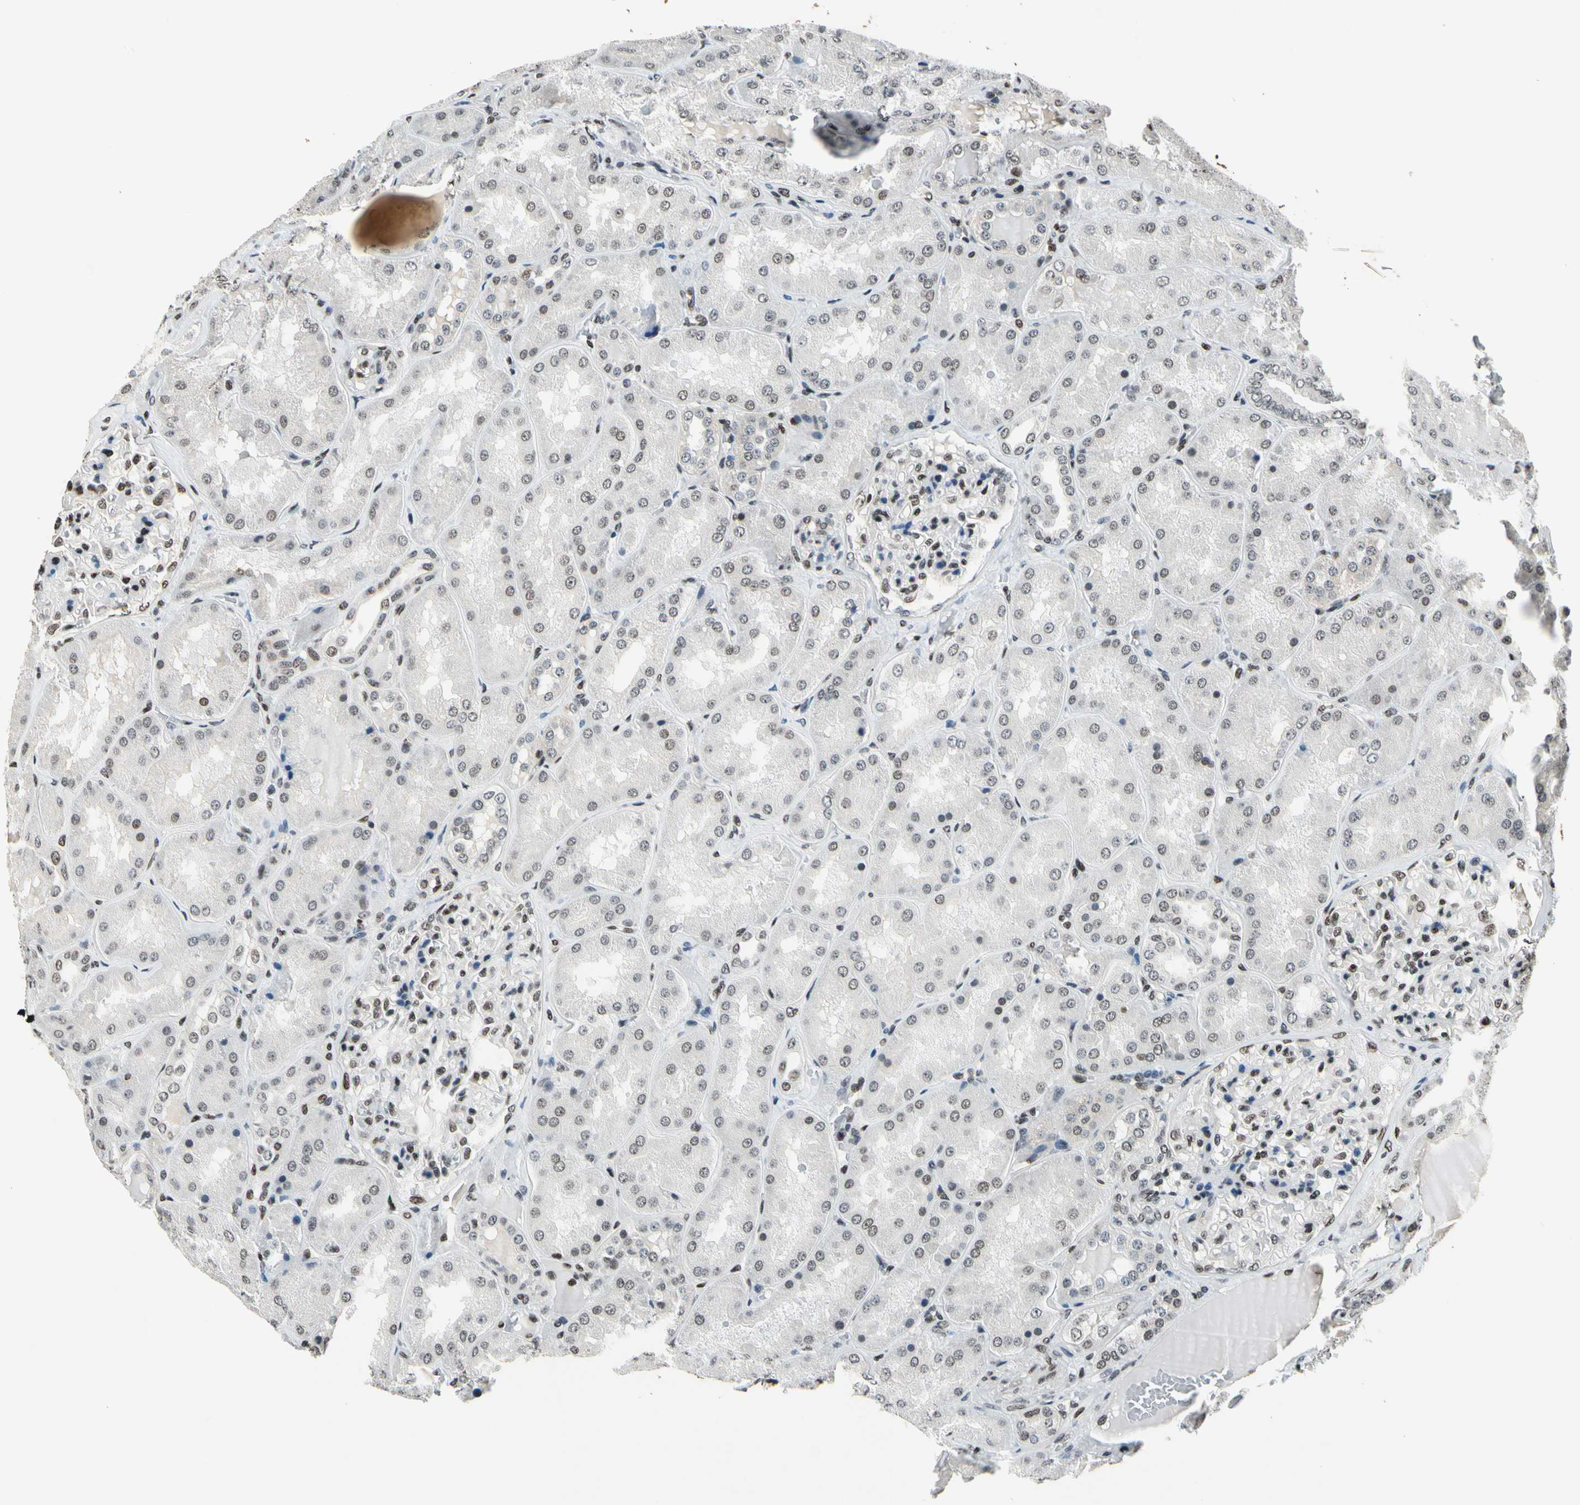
{"staining": {"intensity": "moderate", "quantity": "25%-75%", "location": "nuclear"}, "tissue": "kidney", "cell_type": "Cells in glomeruli", "image_type": "normal", "snomed": [{"axis": "morphology", "description": "Normal tissue, NOS"}, {"axis": "topography", "description": "Kidney"}], "caption": "A brown stain labels moderate nuclear staining of a protein in cells in glomeruli of benign kidney.", "gene": "RECQL", "patient": {"sex": "female", "age": 56}}